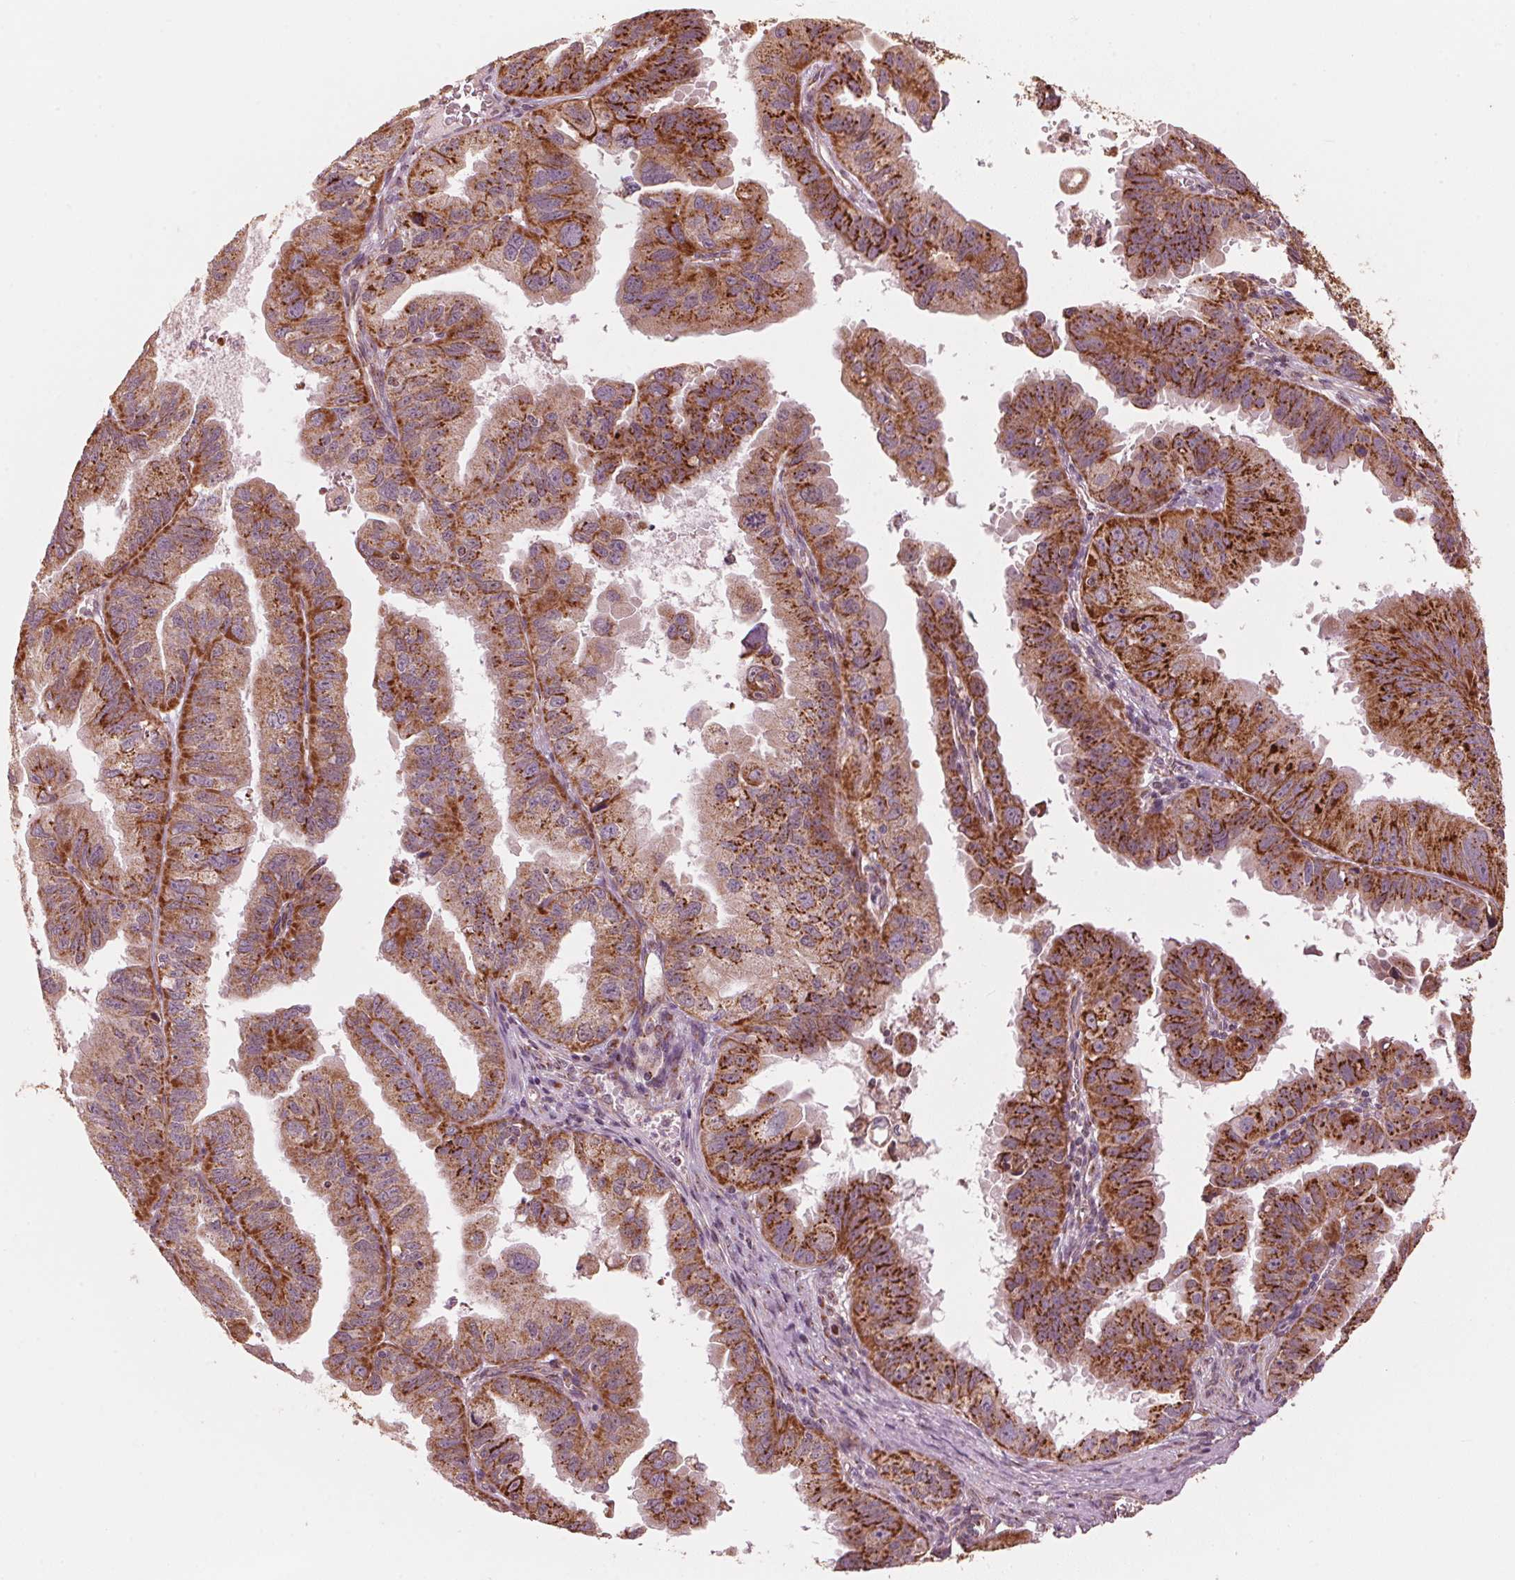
{"staining": {"intensity": "strong", "quantity": ">75%", "location": "cytoplasmic/membranous"}, "tissue": "ovarian cancer", "cell_type": "Tumor cells", "image_type": "cancer", "snomed": [{"axis": "morphology", "description": "Carcinoma, endometroid"}, {"axis": "topography", "description": "Ovary"}], "caption": "Brown immunohistochemical staining in human ovarian endometroid carcinoma displays strong cytoplasmic/membranous staining in approximately >75% of tumor cells.", "gene": "TOMM70", "patient": {"sex": "female", "age": 85}}